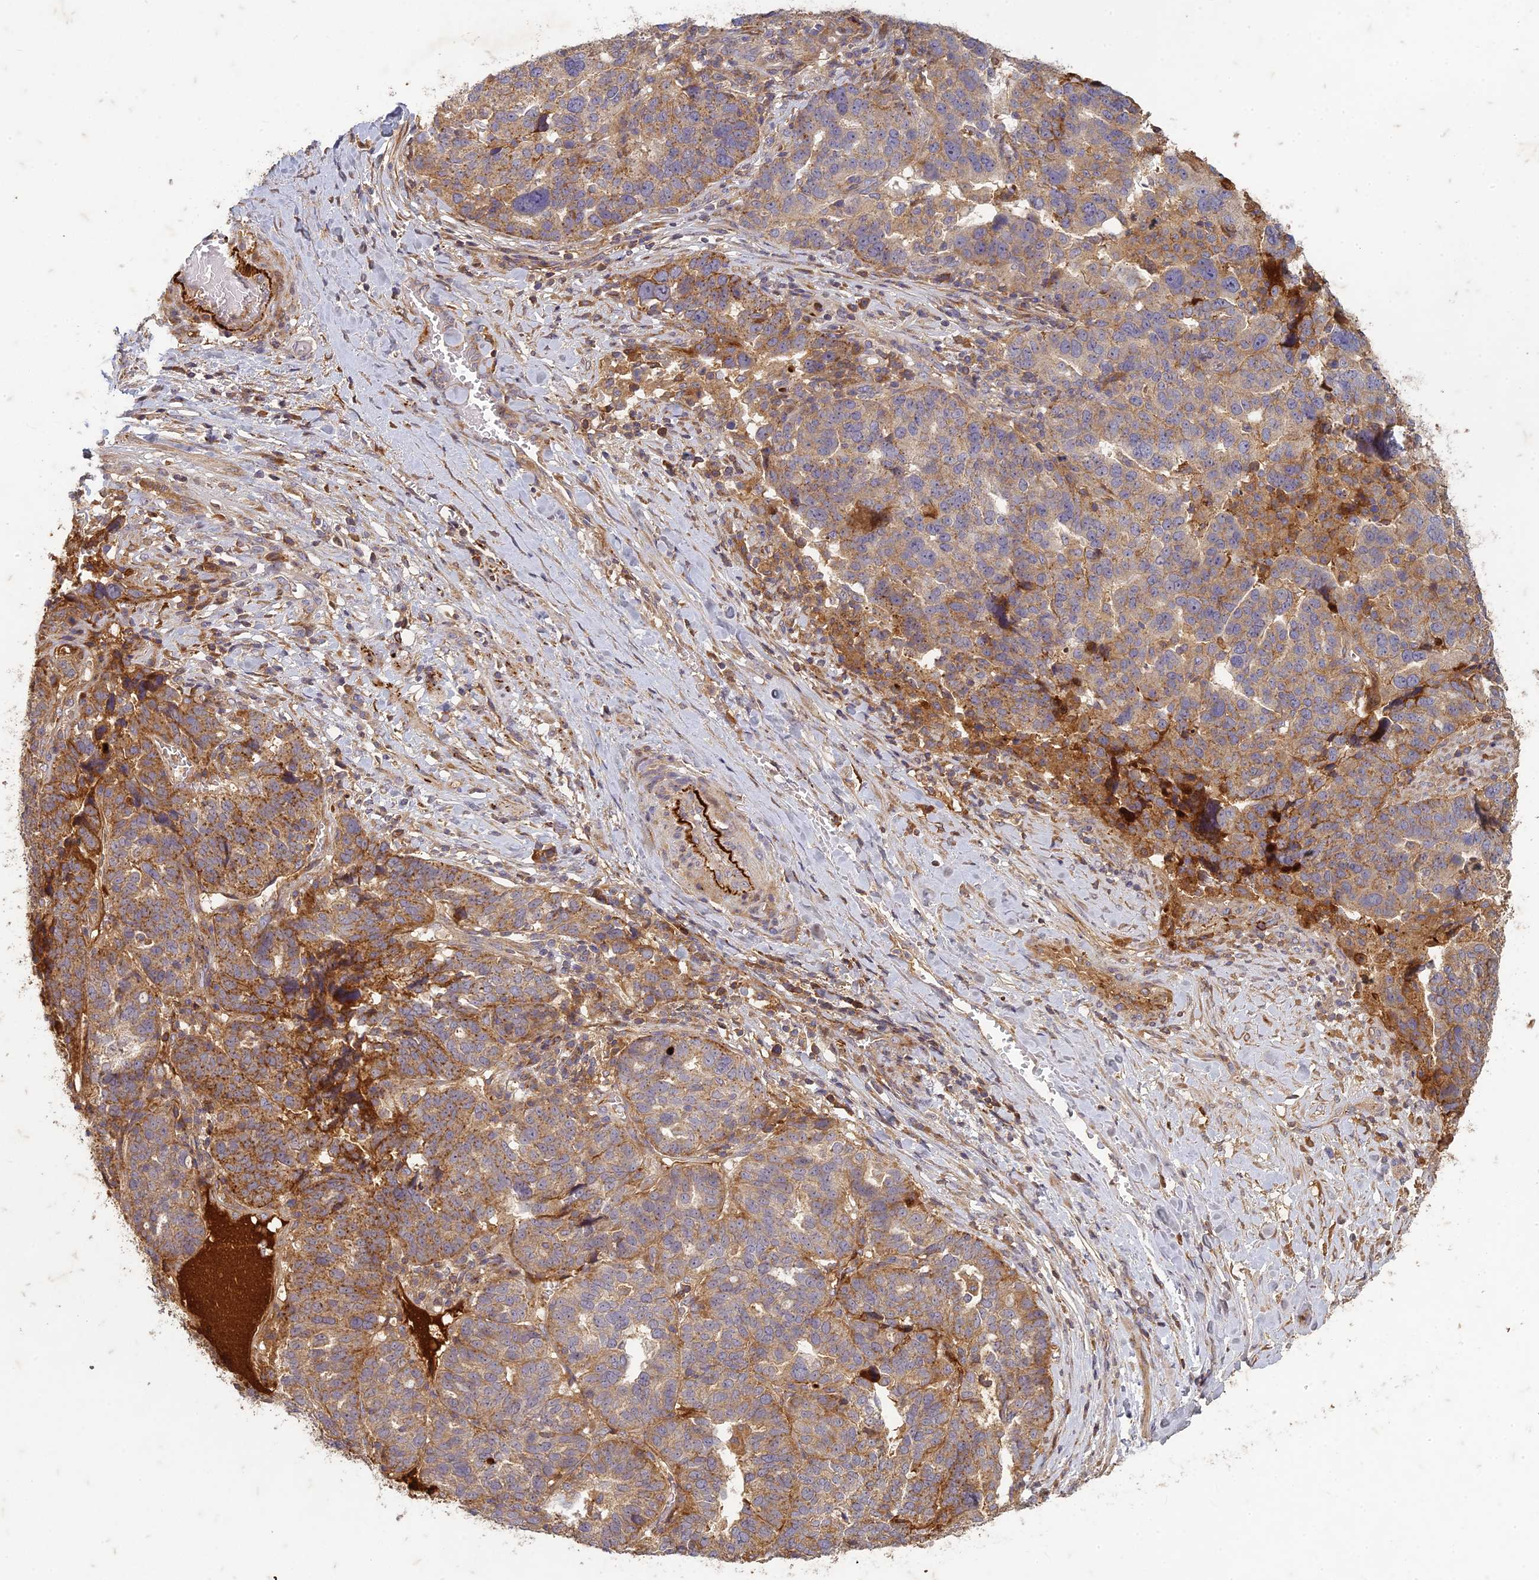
{"staining": {"intensity": "moderate", "quantity": ">75%", "location": "cytoplasmic/membranous"}, "tissue": "ovarian cancer", "cell_type": "Tumor cells", "image_type": "cancer", "snomed": [{"axis": "morphology", "description": "Cystadenocarcinoma, serous, NOS"}, {"axis": "topography", "description": "Ovary"}], "caption": "This histopathology image shows ovarian cancer (serous cystadenocarcinoma) stained with IHC to label a protein in brown. The cytoplasmic/membranous of tumor cells show moderate positivity for the protein. Nuclei are counter-stained blue.", "gene": "TCF25", "patient": {"sex": "female", "age": 59}}